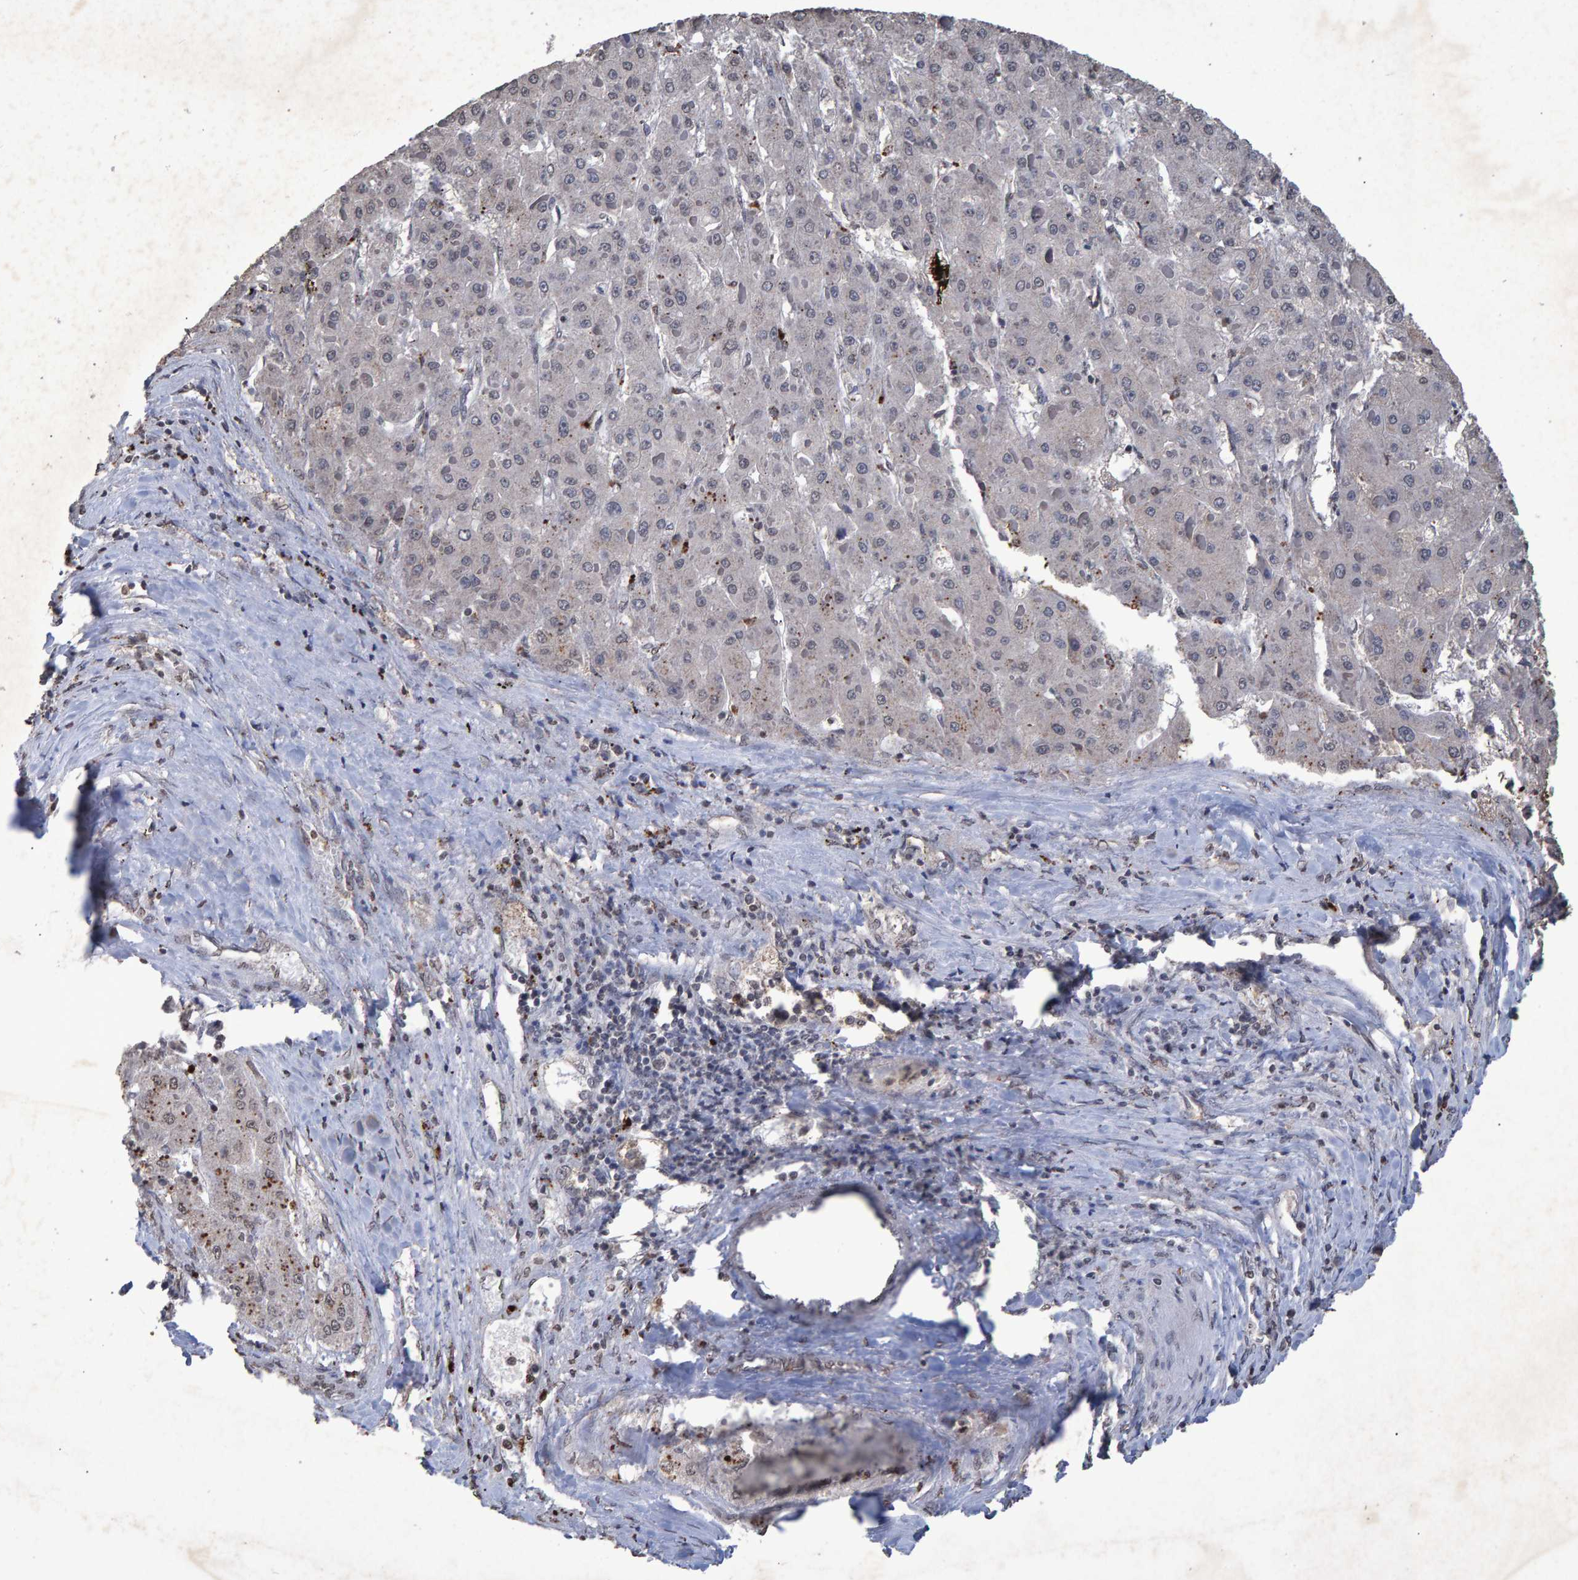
{"staining": {"intensity": "negative", "quantity": "none", "location": "none"}, "tissue": "liver cancer", "cell_type": "Tumor cells", "image_type": "cancer", "snomed": [{"axis": "morphology", "description": "Carcinoma, Hepatocellular, NOS"}, {"axis": "topography", "description": "Liver"}], "caption": "Tumor cells show no significant positivity in liver cancer.", "gene": "GALC", "patient": {"sex": "female", "age": 73}}